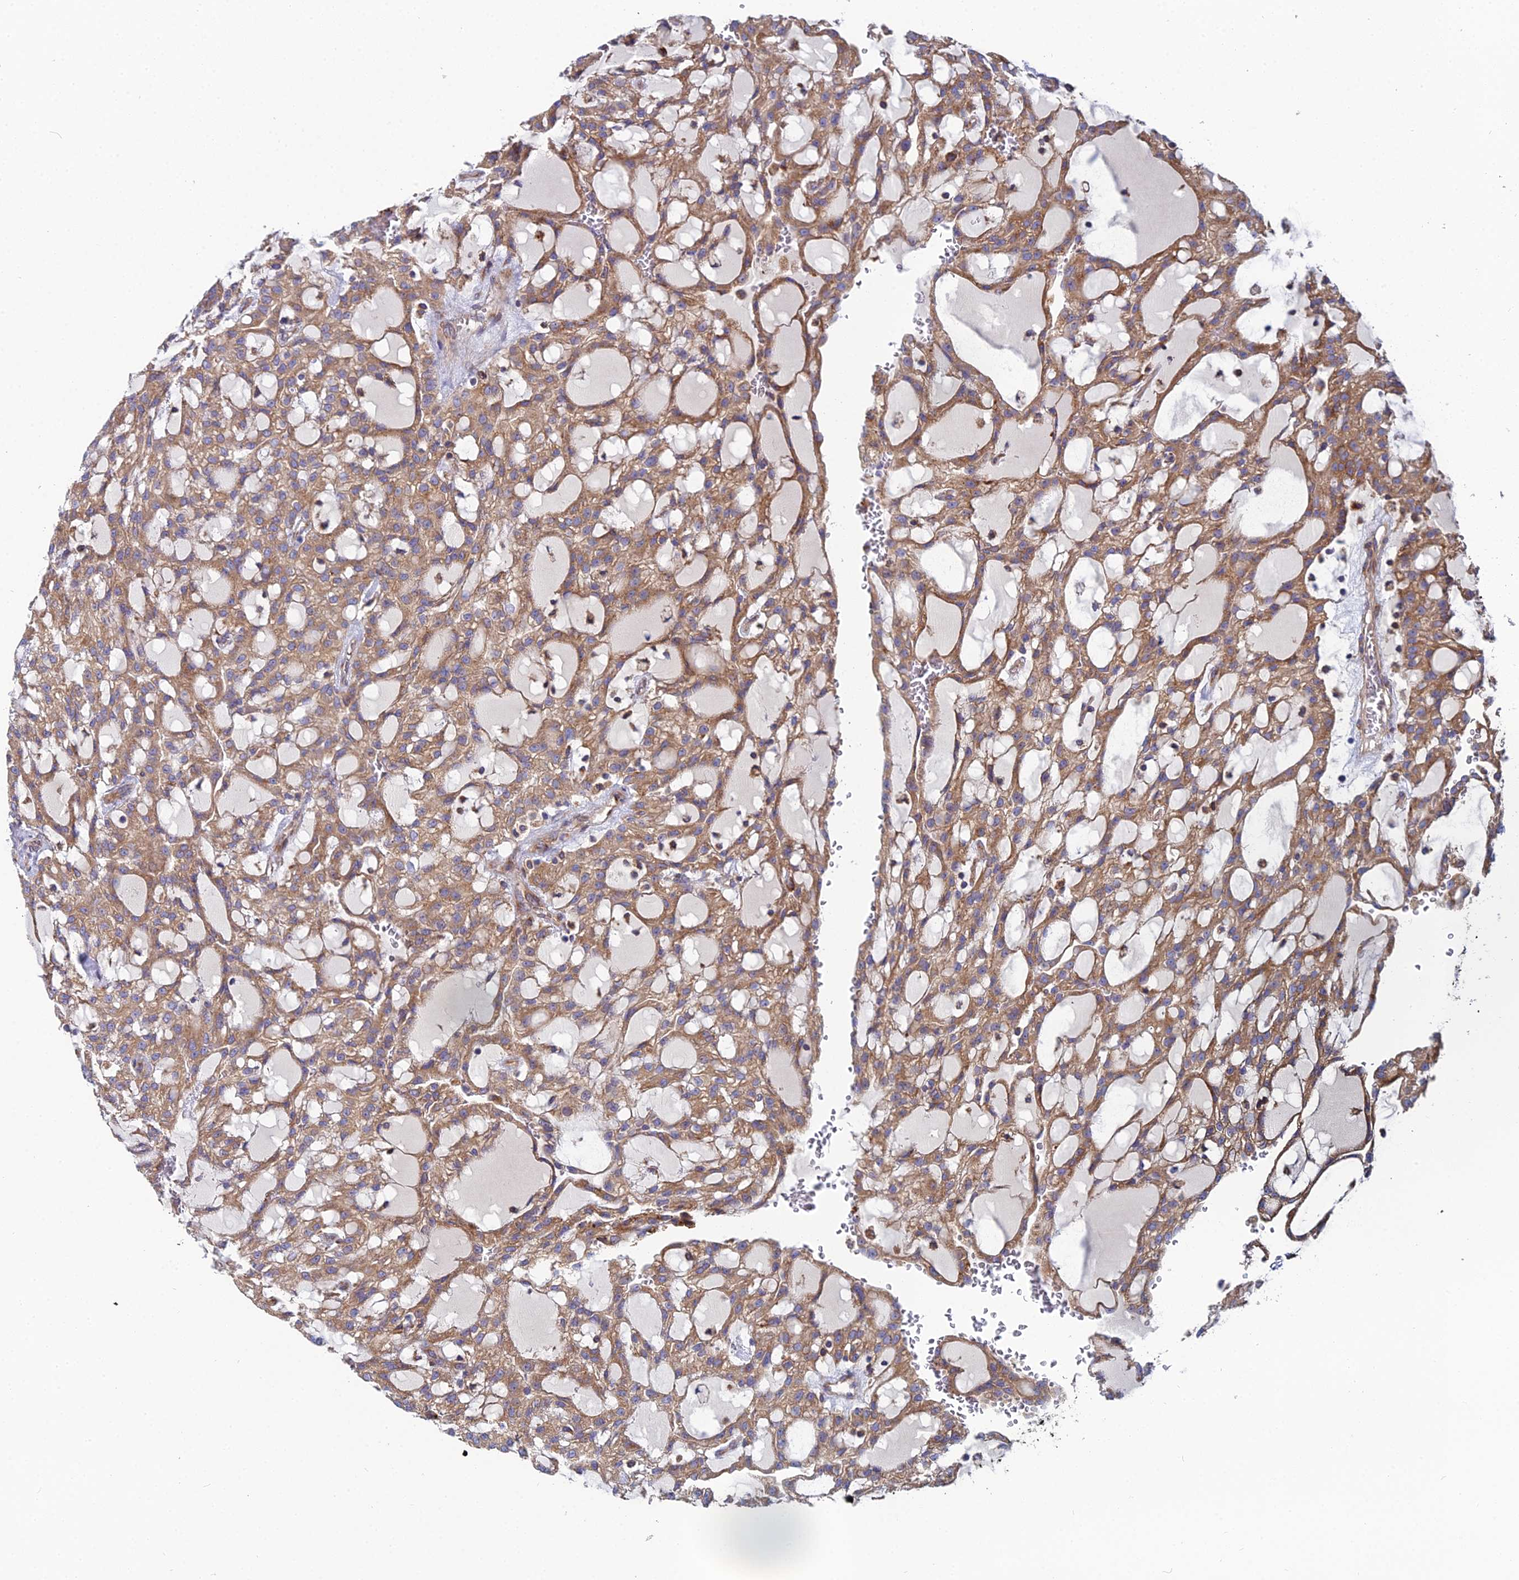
{"staining": {"intensity": "moderate", "quantity": ">75%", "location": "cytoplasmic/membranous"}, "tissue": "renal cancer", "cell_type": "Tumor cells", "image_type": "cancer", "snomed": [{"axis": "morphology", "description": "Adenocarcinoma, NOS"}, {"axis": "topography", "description": "Kidney"}], "caption": "Adenocarcinoma (renal) stained with IHC displays moderate cytoplasmic/membranous staining in about >75% of tumor cells.", "gene": "CLCN3", "patient": {"sex": "male", "age": 63}}